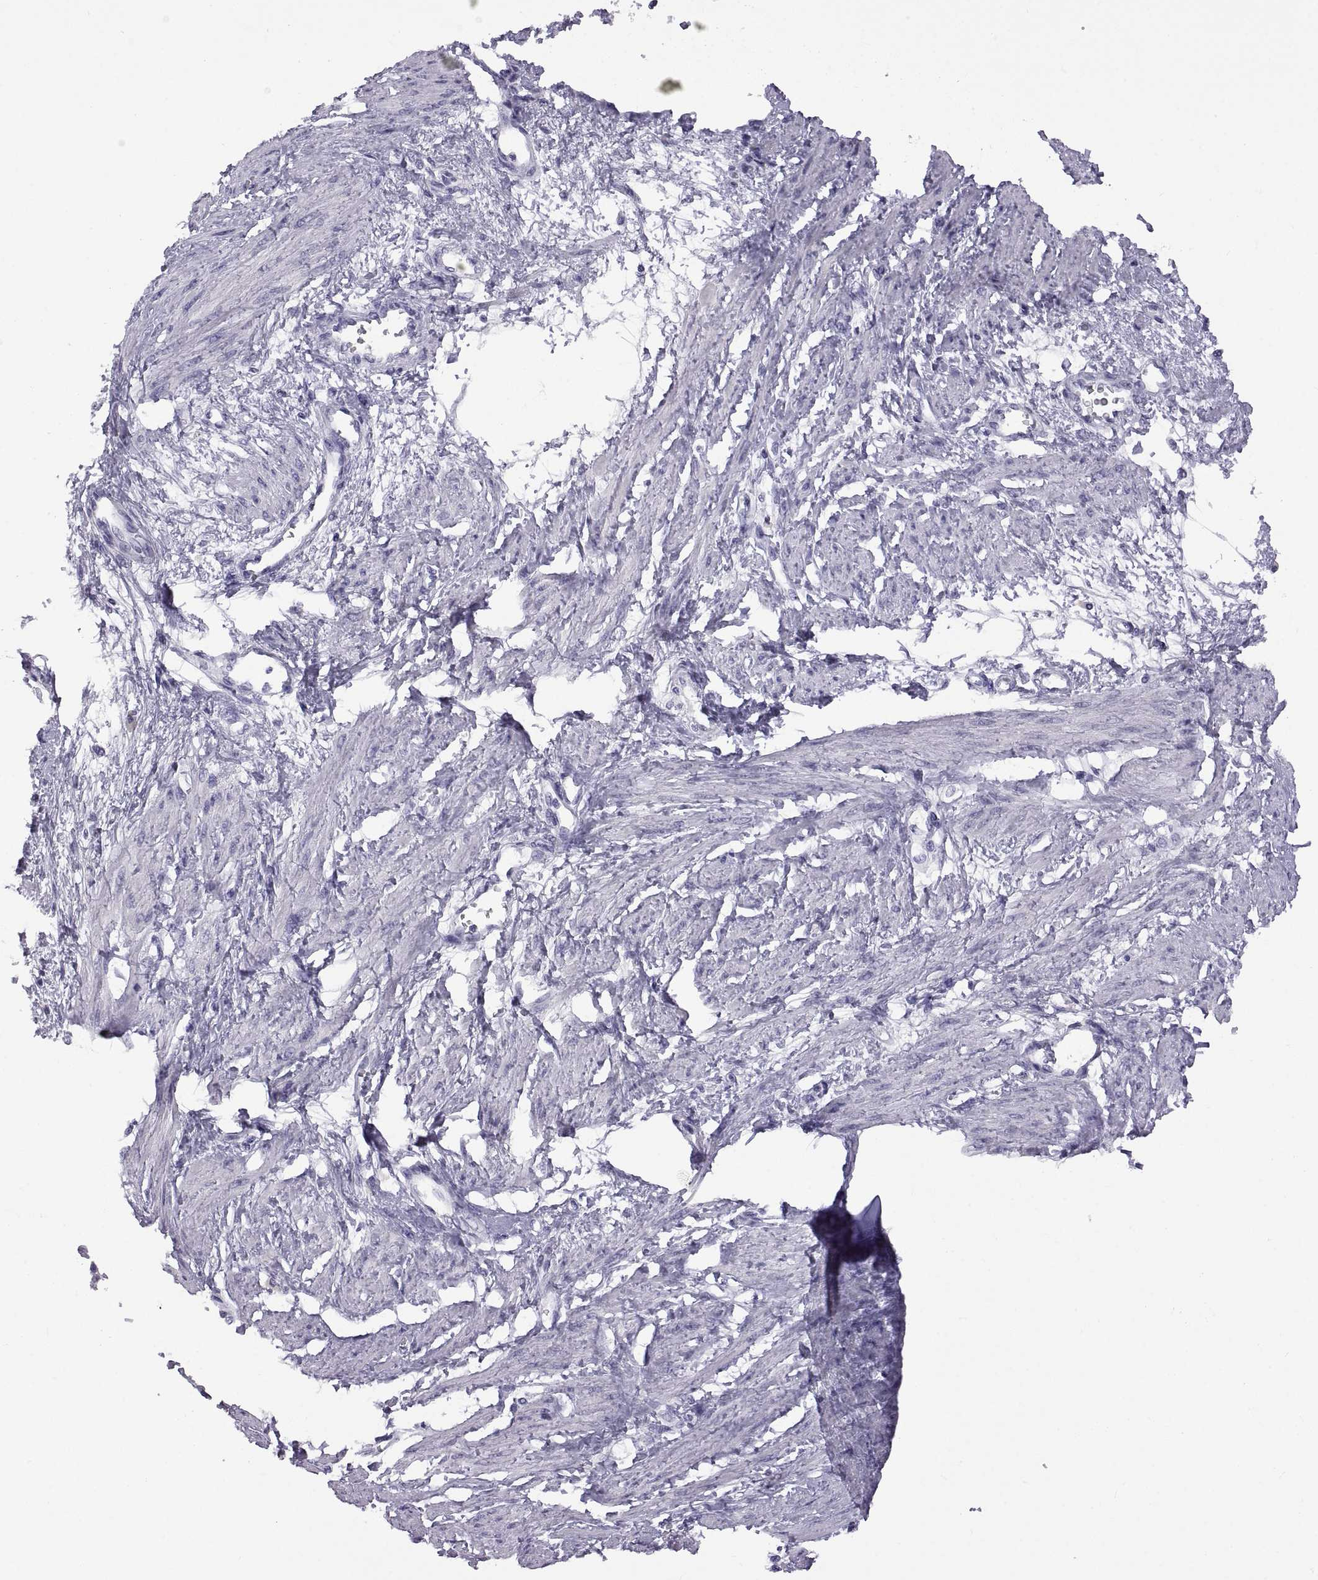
{"staining": {"intensity": "negative", "quantity": "none", "location": "none"}, "tissue": "smooth muscle", "cell_type": "Smooth muscle cells", "image_type": "normal", "snomed": [{"axis": "morphology", "description": "Normal tissue, NOS"}, {"axis": "topography", "description": "Smooth muscle"}, {"axis": "topography", "description": "Uterus"}], "caption": "Immunohistochemistry (IHC) of normal smooth muscle exhibits no expression in smooth muscle cells.", "gene": "RDM1", "patient": {"sex": "female", "age": 39}}